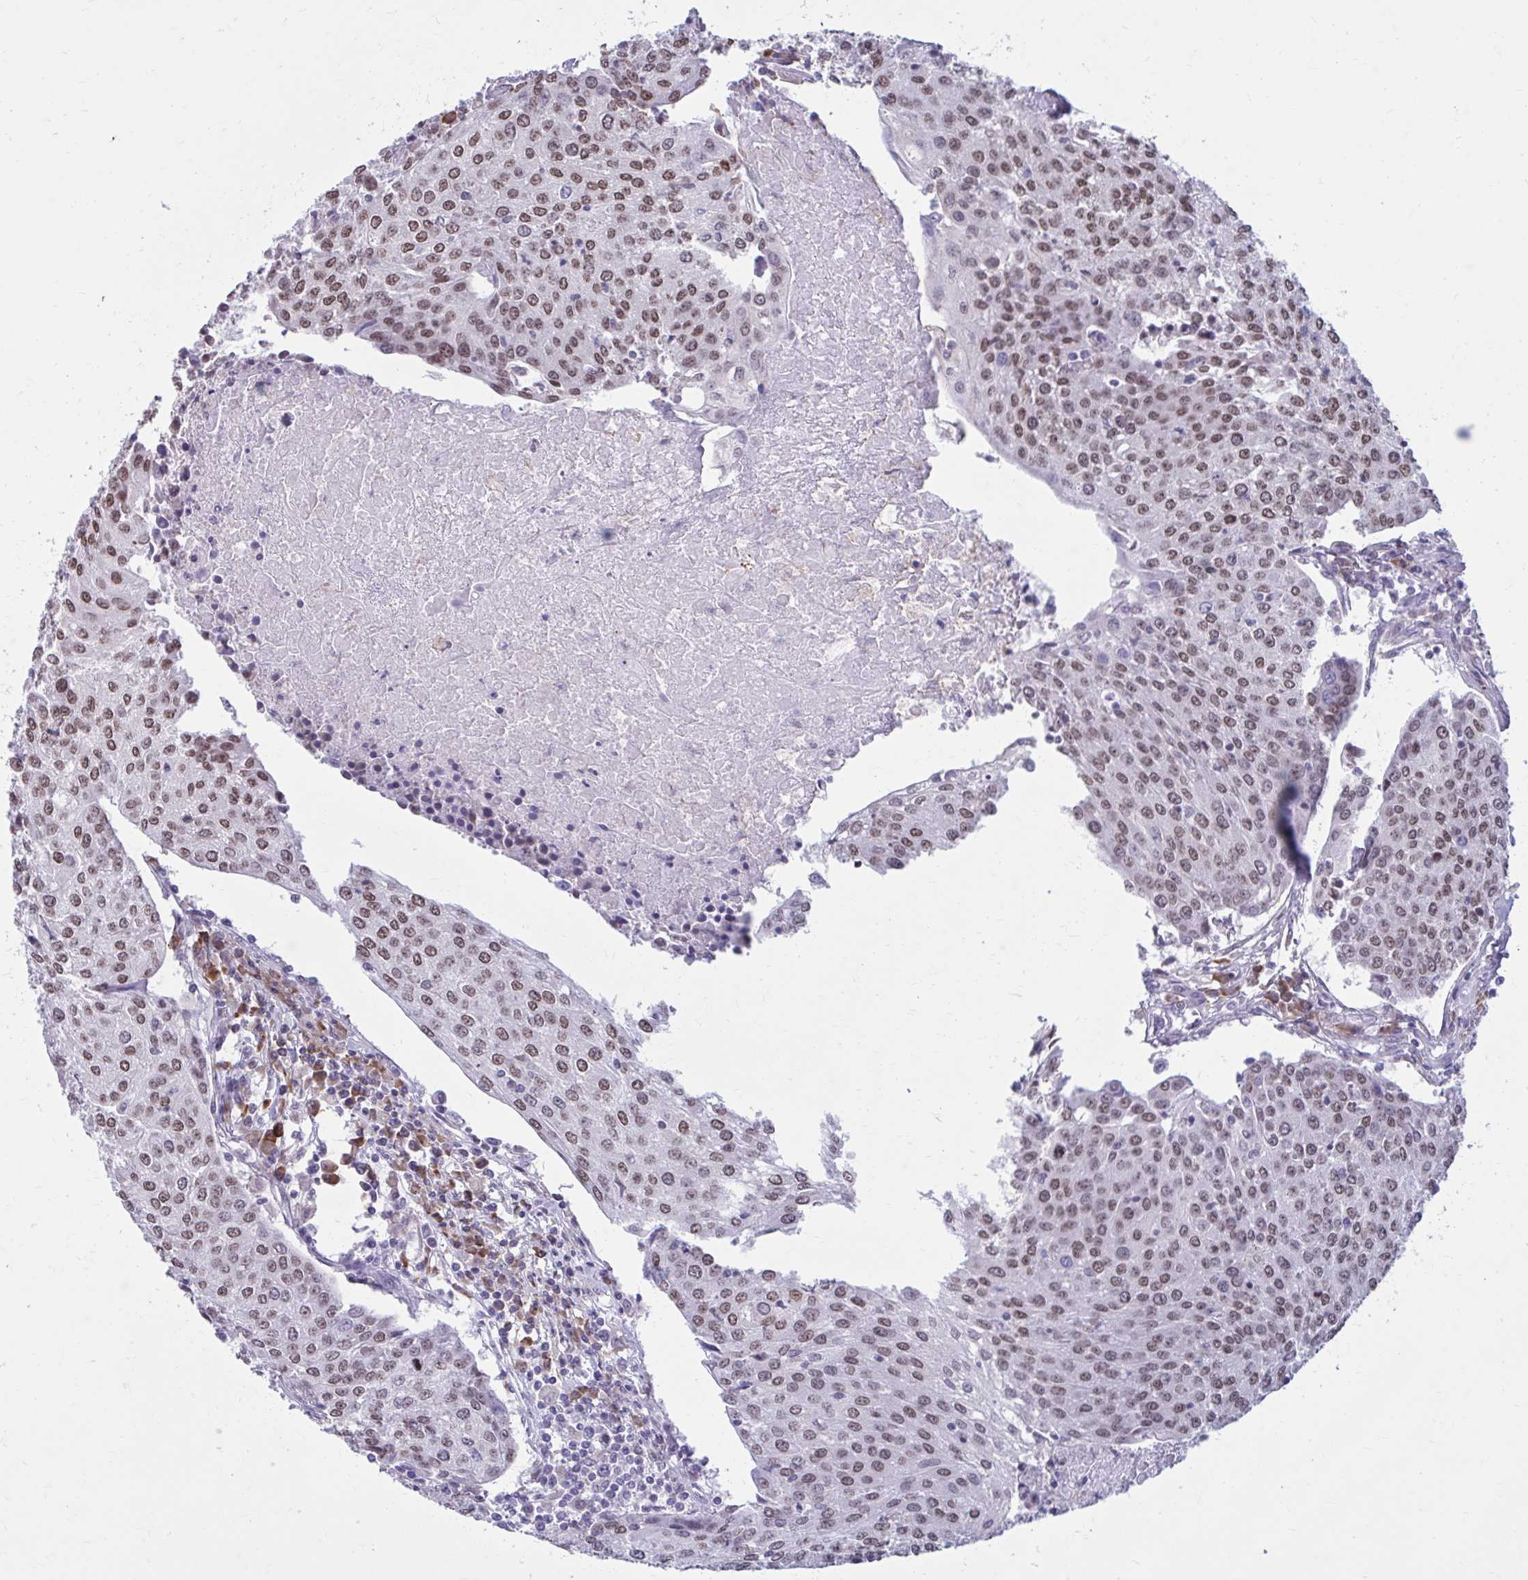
{"staining": {"intensity": "moderate", "quantity": ">75%", "location": "nuclear"}, "tissue": "urothelial cancer", "cell_type": "Tumor cells", "image_type": "cancer", "snomed": [{"axis": "morphology", "description": "Urothelial carcinoma, High grade"}, {"axis": "topography", "description": "Urinary bladder"}], "caption": "The immunohistochemical stain shows moderate nuclear staining in tumor cells of urothelial carcinoma (high-grade) tissue.", "gene": "PROSER1", "patient": {"sex": "female", "age": 85}}